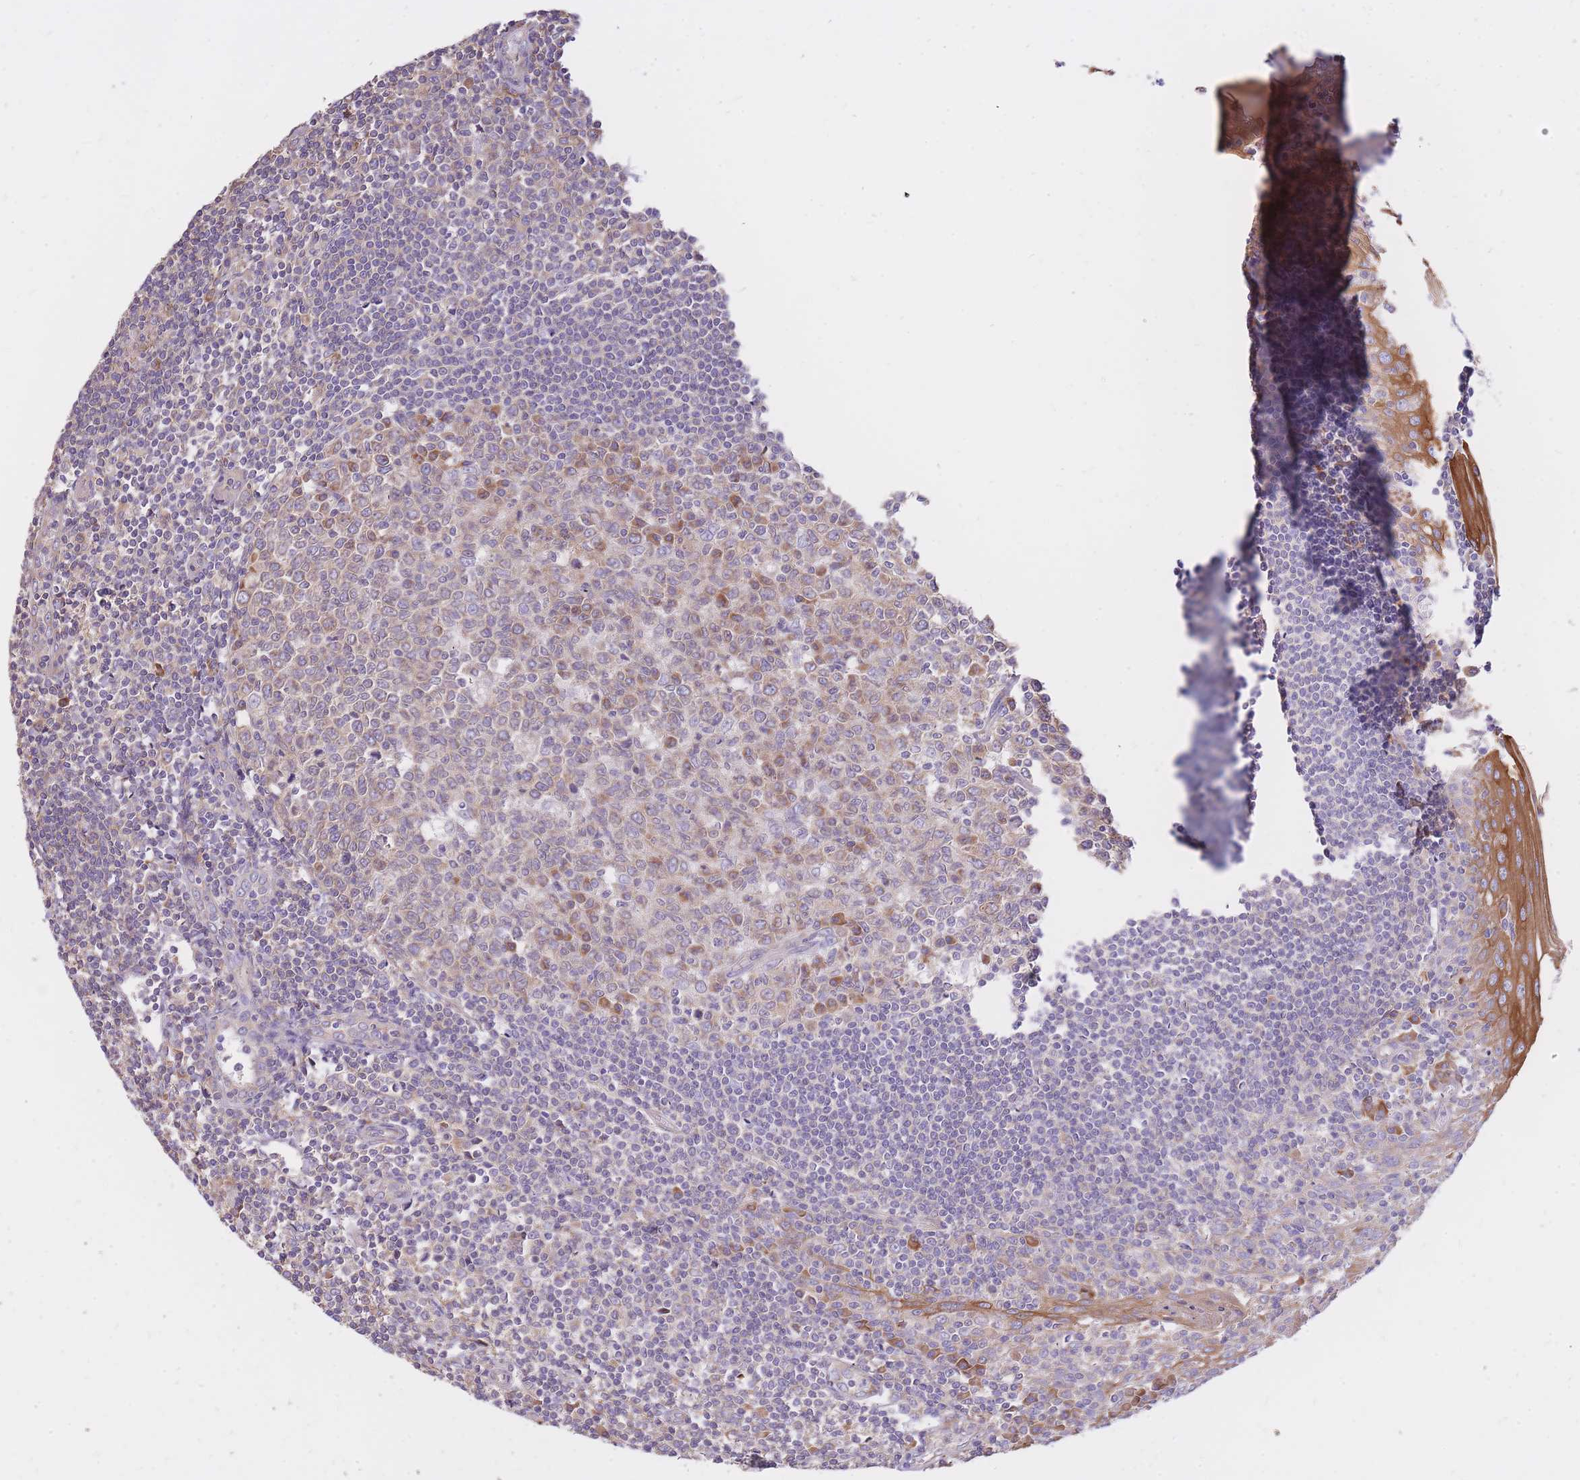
{"staining": {"intensity": "moderate", "quantity": "<25%", "location": "cytoplasmic/membranous"}, "tissue": "tonsil", "cell_type": "Germinal center cells", "image_type": "normal", "snomed": [{"axis": "morphology", "description": "Normal tissue, NOS"}, {"axis": "topography", "description": "Tonsil"}], "caption": "Immunohistochemical staining of benign human tonsil displays moderate cytoplasmic/membranous protein expression in approximately <25% of germinal center cells. The staining was performed using DAB, with brown indicating positive protein expression. Nuclei are stained blue with hematoxylin.", "gene": "GBP7", "patient": {"sex": "male", "age": 27}}